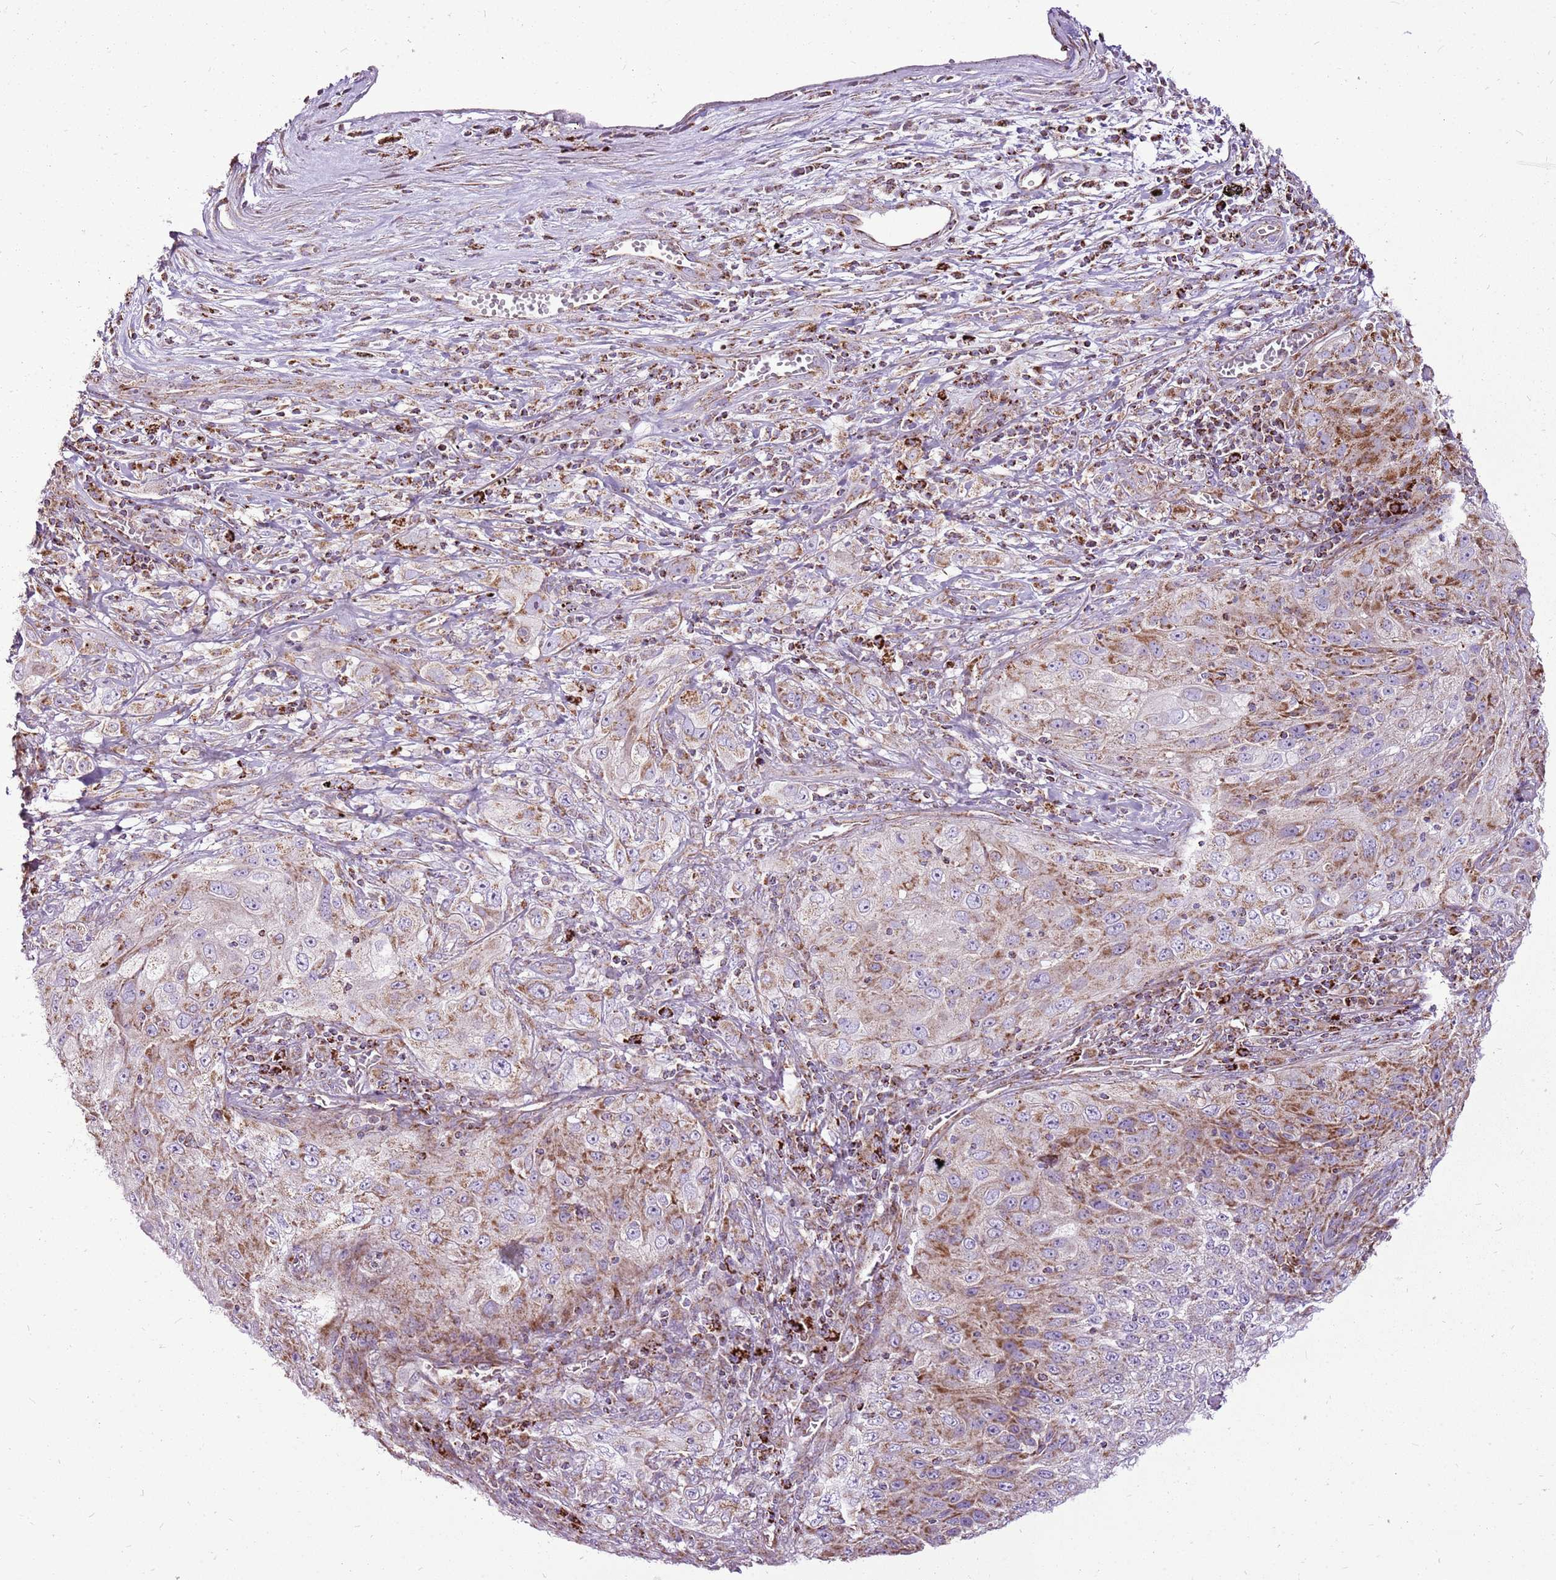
{"staining": {"intensity": "moderate", "quantity": "25%-75%", "location": "cytoplasmic/membranous"}, "tissue": "lung cancer", "cell_type": "Tumor cells", "image_type": "cancer", "snomed": [{"axis": "morphology", "description": "Squamous cell carcinoma, NOS"}, {"axis": "topography", "description": "Lung"}], "caption": "Human squamous cell carcinoma (lung) stained with a brown dye reveals moderate cytoplasmic/membranous positive positivity in approximately 25%-75% of tumor cells.", "gene": "GCDH", "patient": {"sex": "female", "age": 69}}